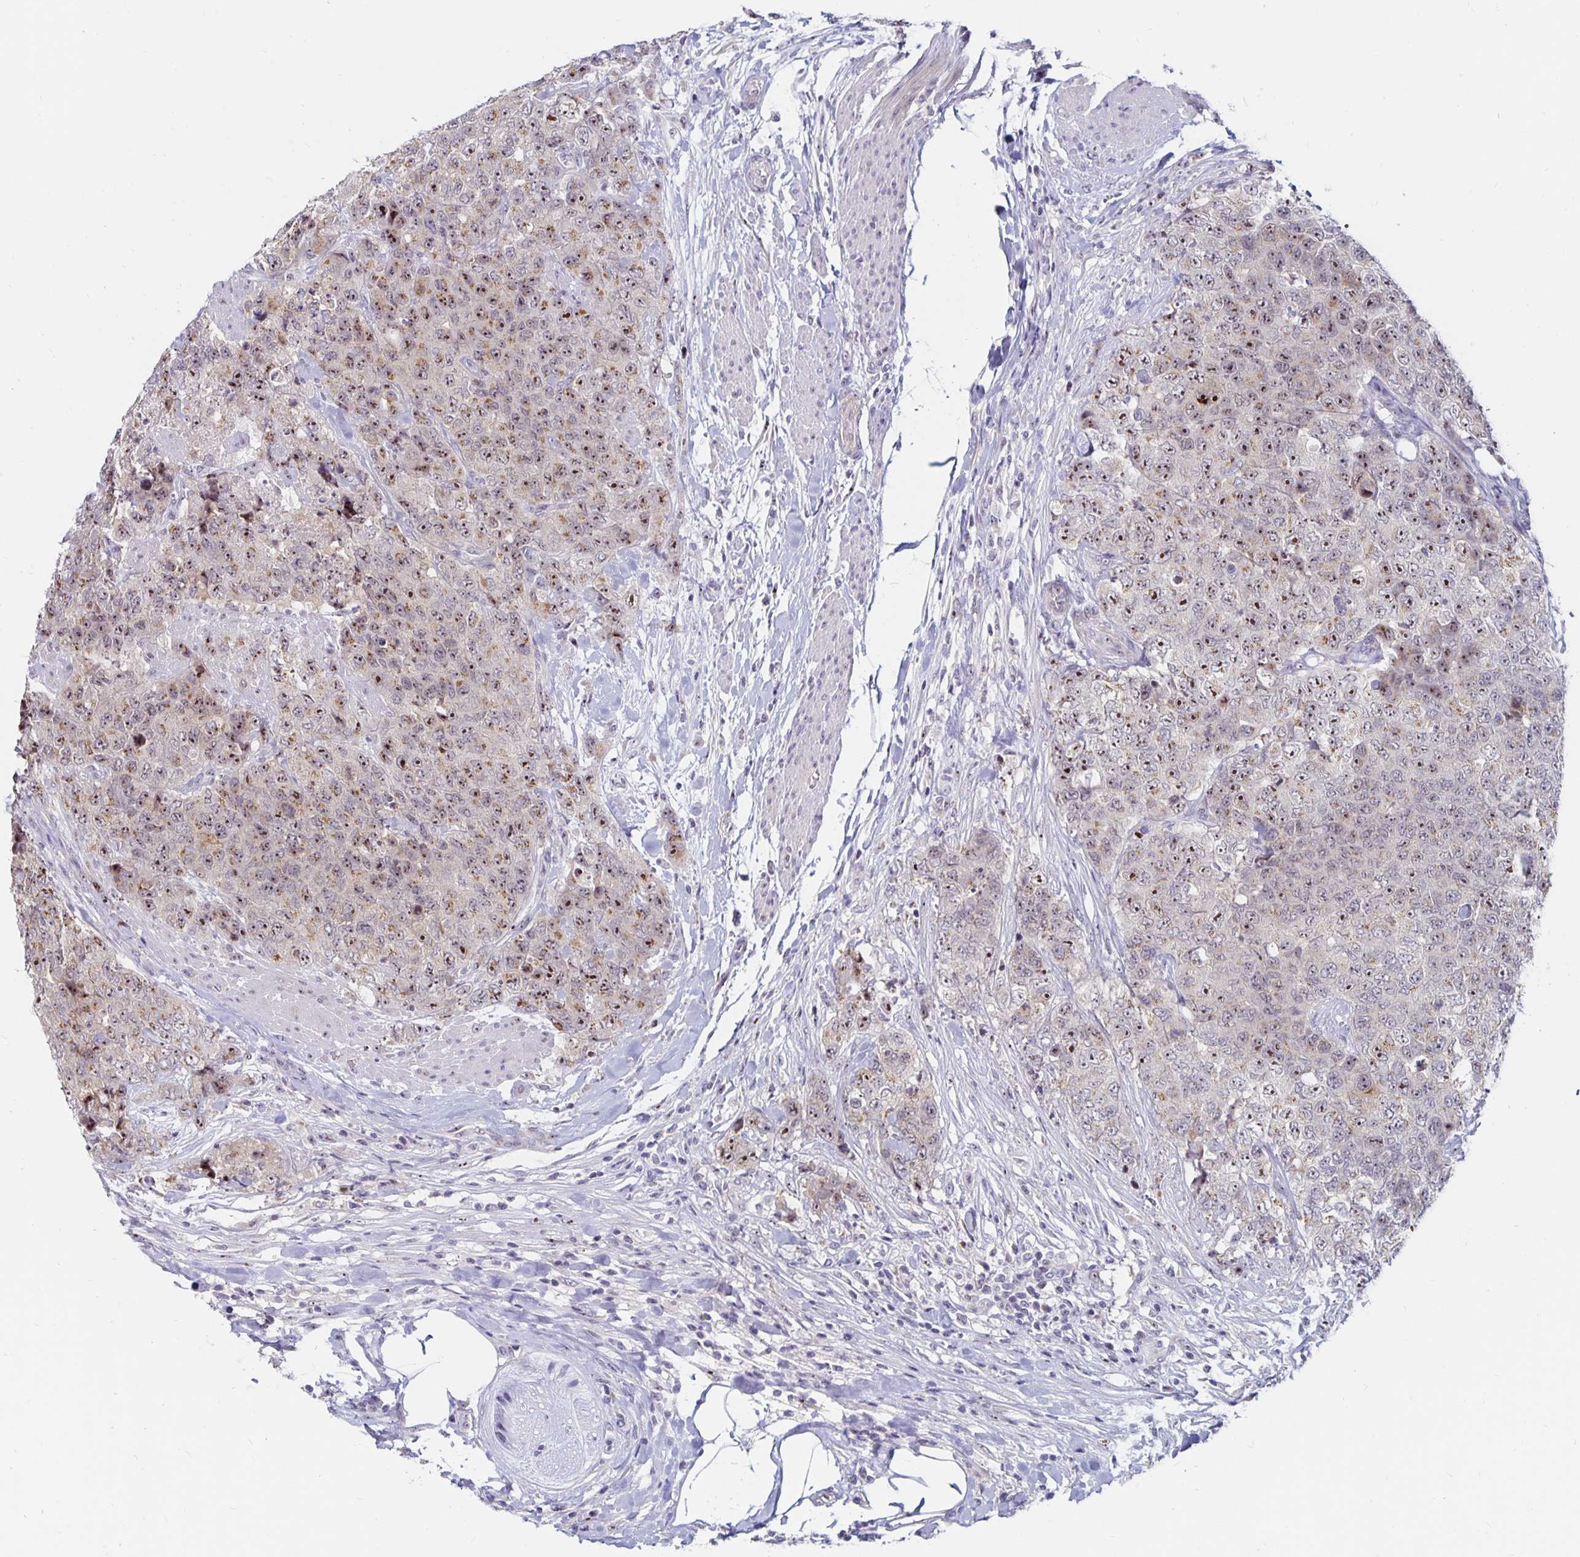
{"staining": {"intensity": "moderate", "quantity": ">75%", "location": "nuclear"}, "tissue": "urothelial cancer", "cell_type": "Tumor cells", "image_type": "cancer", "snomed": [{"axis": "morphology", "description": "Urothelial carcinoma, High grade"}, {"axis": "topography", "description": "Urinary bladder"}], "caption": "Tumor cells show medium levels of moderate nuclear expression in approximately >75% of cells in urothelial cancer. The staining was performed using DAB, with brown indicating positive protein expression. Nuclei are stained blue with hematoxylin.", "gene": "NUP85", "patient": {"sex": "female", "age": 78}}